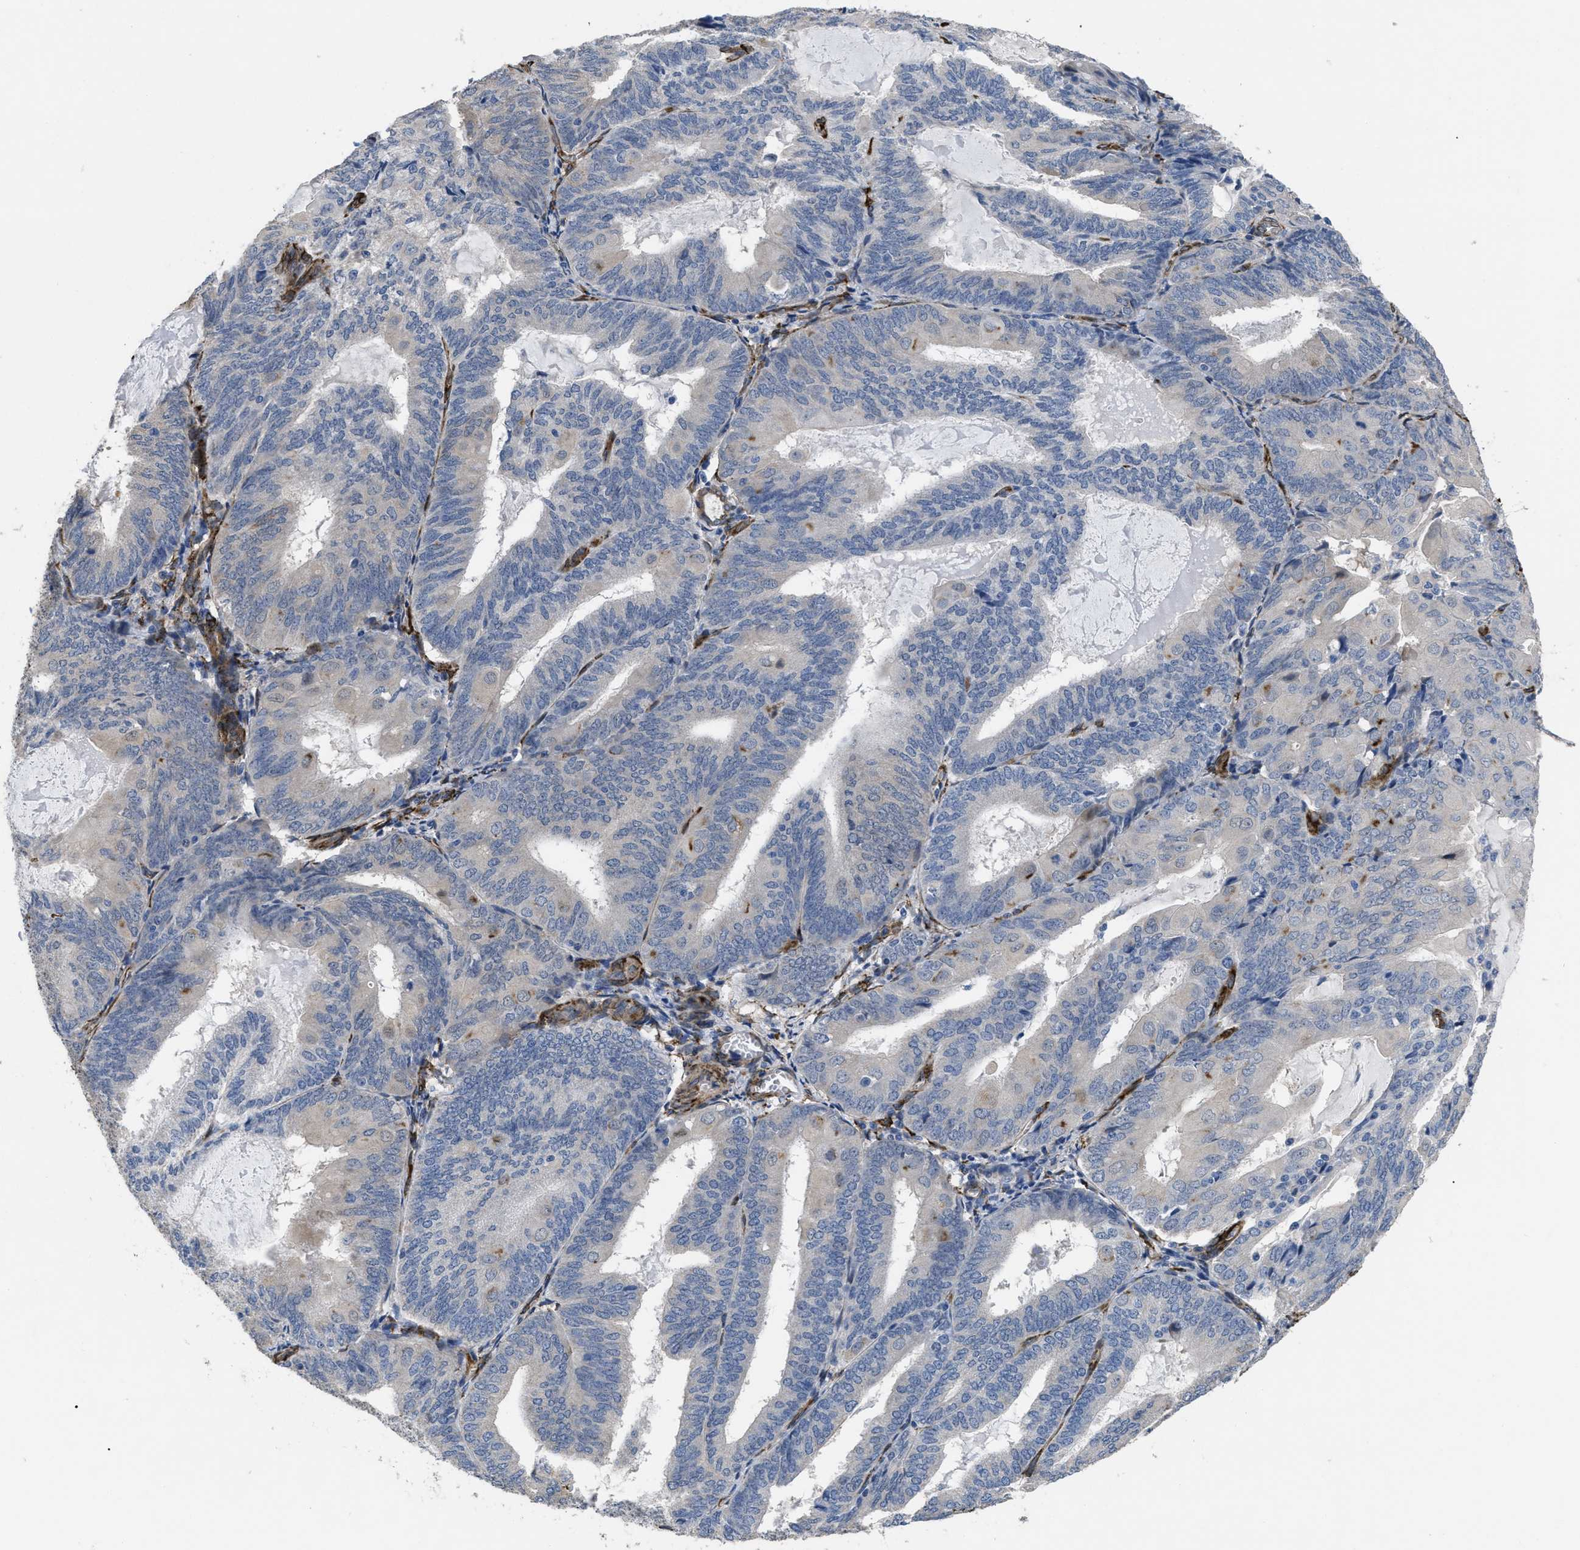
{"staining": {"intensity": "negative", "quantity": "none", "location": "none"}, "tissue": "endometrial cancer", "cell_type": "Tumor cells", "image_type": "cancer", "snomed": [{"axis": "morphology", "description": "Adenocarcinoma, NOS"}, {"axis": "topography", "description": "Endometrium"}], "caption": "Endometrial adenocarcinoma was stained to show a protein in brown. There is no significant staining in tumor cells.", "gene": "SQLE", "patient": {"sex": "female", "age": 81}}